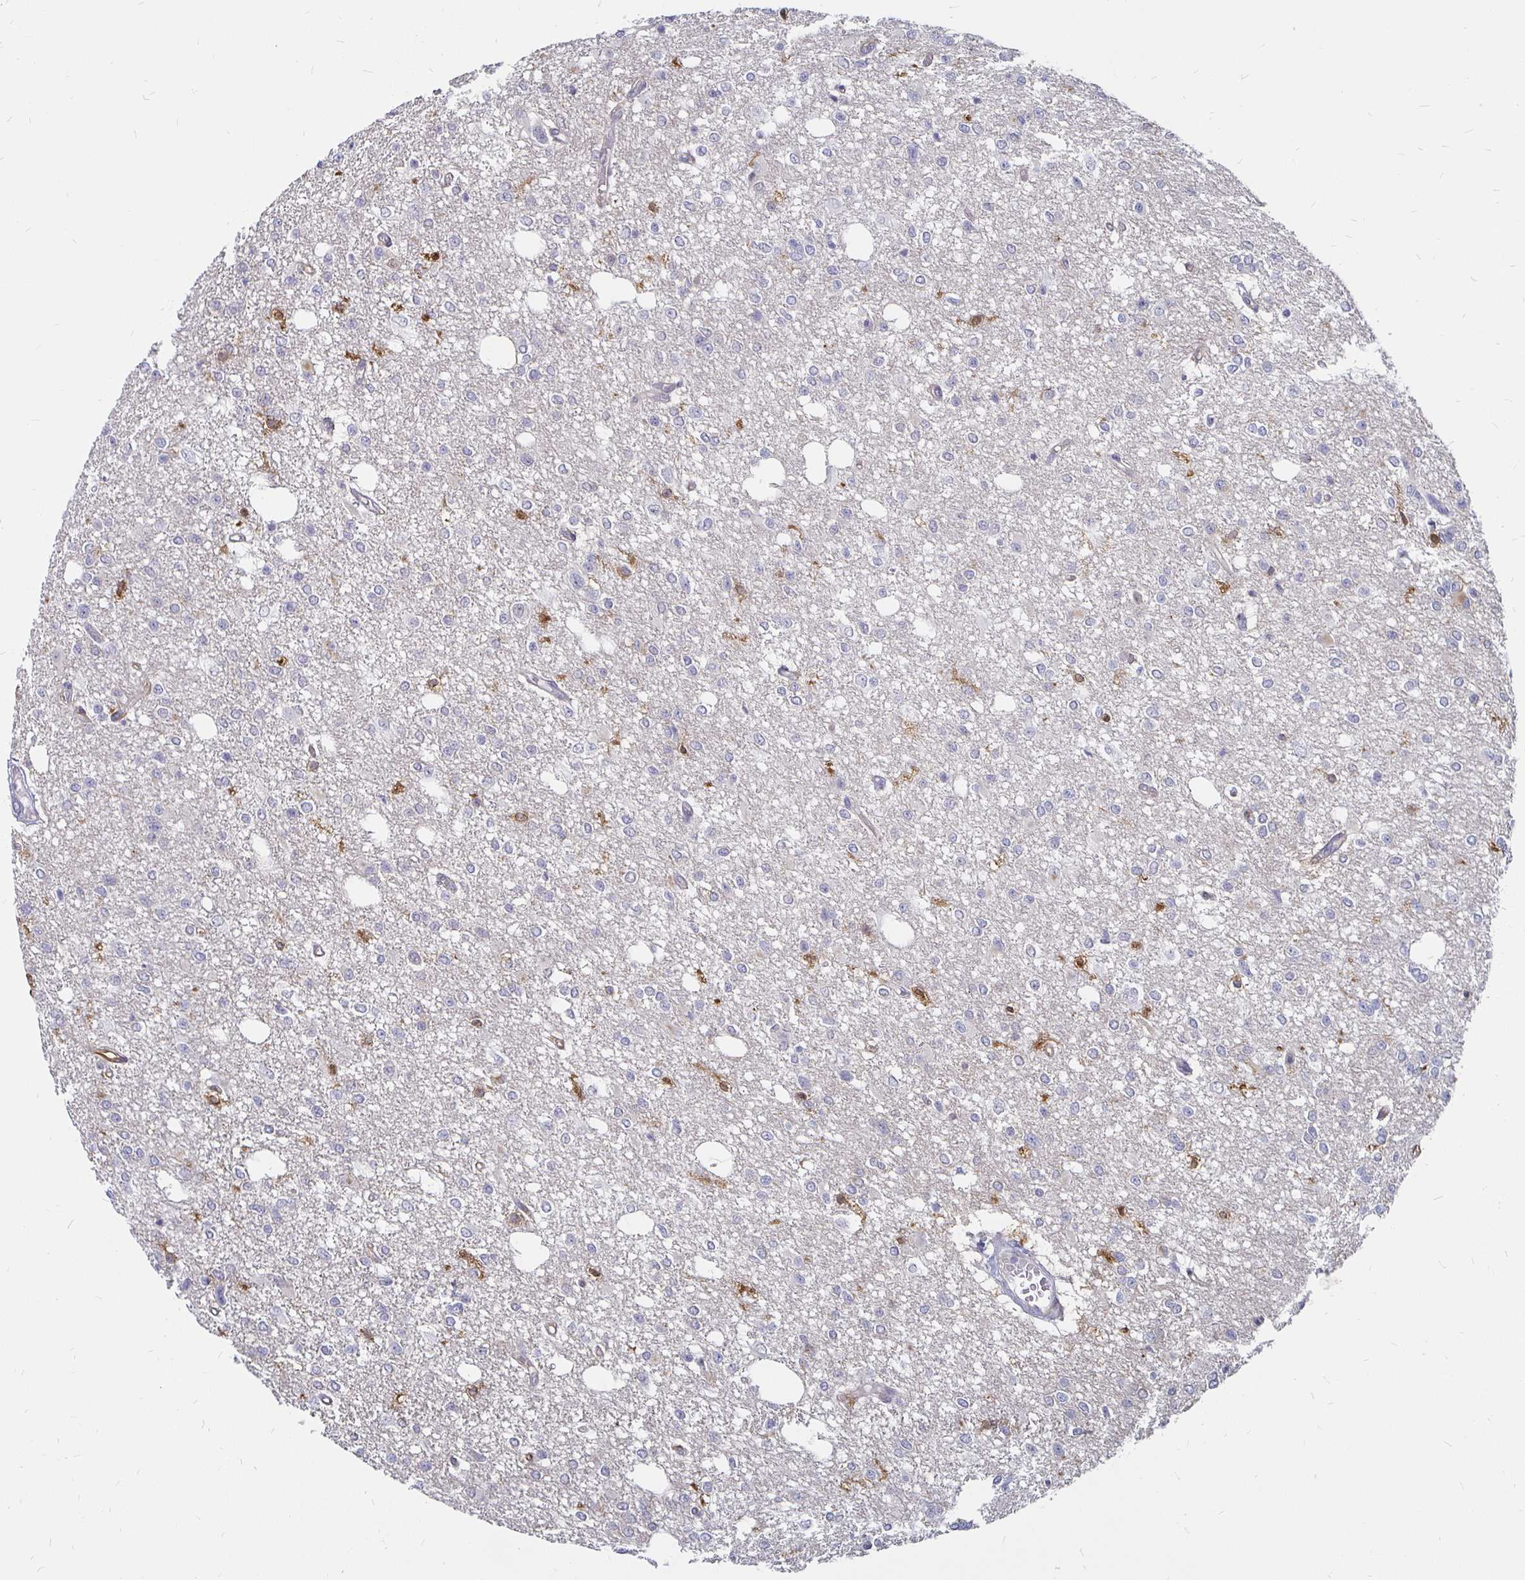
{"staining": {"intensity": "negative", "quantity": "none", "location": "none"}, "tissue": "glioma", "cell_type": "Tumor cells", "image_type": "cancer", "snomed": [{"axis": "morphology", "description": "Glioma, malignant, Low grade"}, {"axis": "topography", "description": "Brain"}], "caption": "The immunohistochemistry histopathology image has no significant staining in tumor cells of glioma tissue.", "gene": "CCDC85A", "patient": {"sex": "male", "age": 26}}